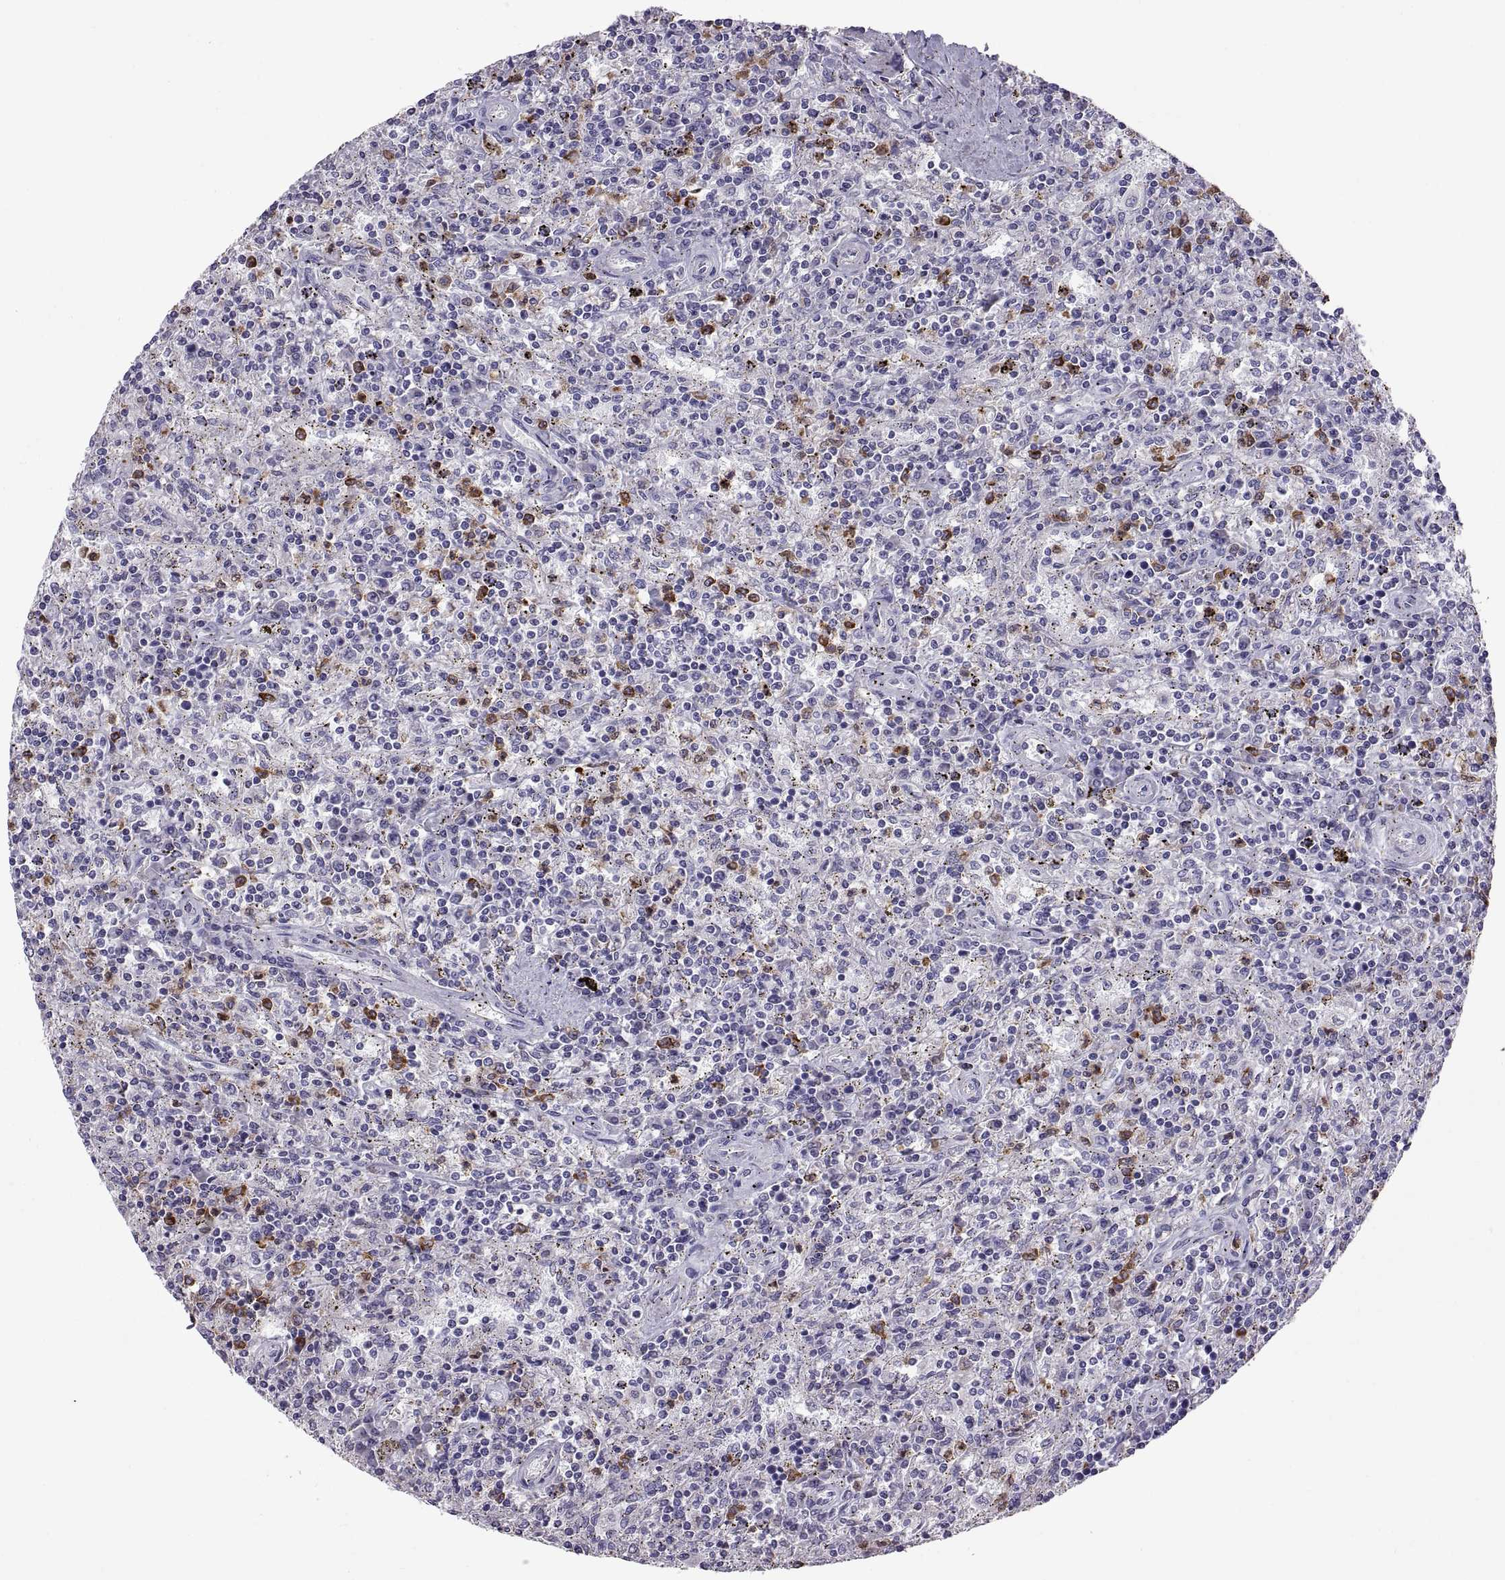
{"staining": {"intensity": "negative", "quantity": "none", "location": "none"}, "tissue": "lymphoma", "cell_type": "Tumor cells", "image_type": "cancer", "snomed": [{"axis": "morphology", "description": "Malignant lymphoma, non-Hodgkin's type, Low grade"}, {"axis": "topography", "description": "Spleen"}], "caption": "Protein analysis of lymphoma reveals no significant positivity in tumor cells.", "gene": "EMILIN2", "patient": {"sex": "male", "age": 62}}